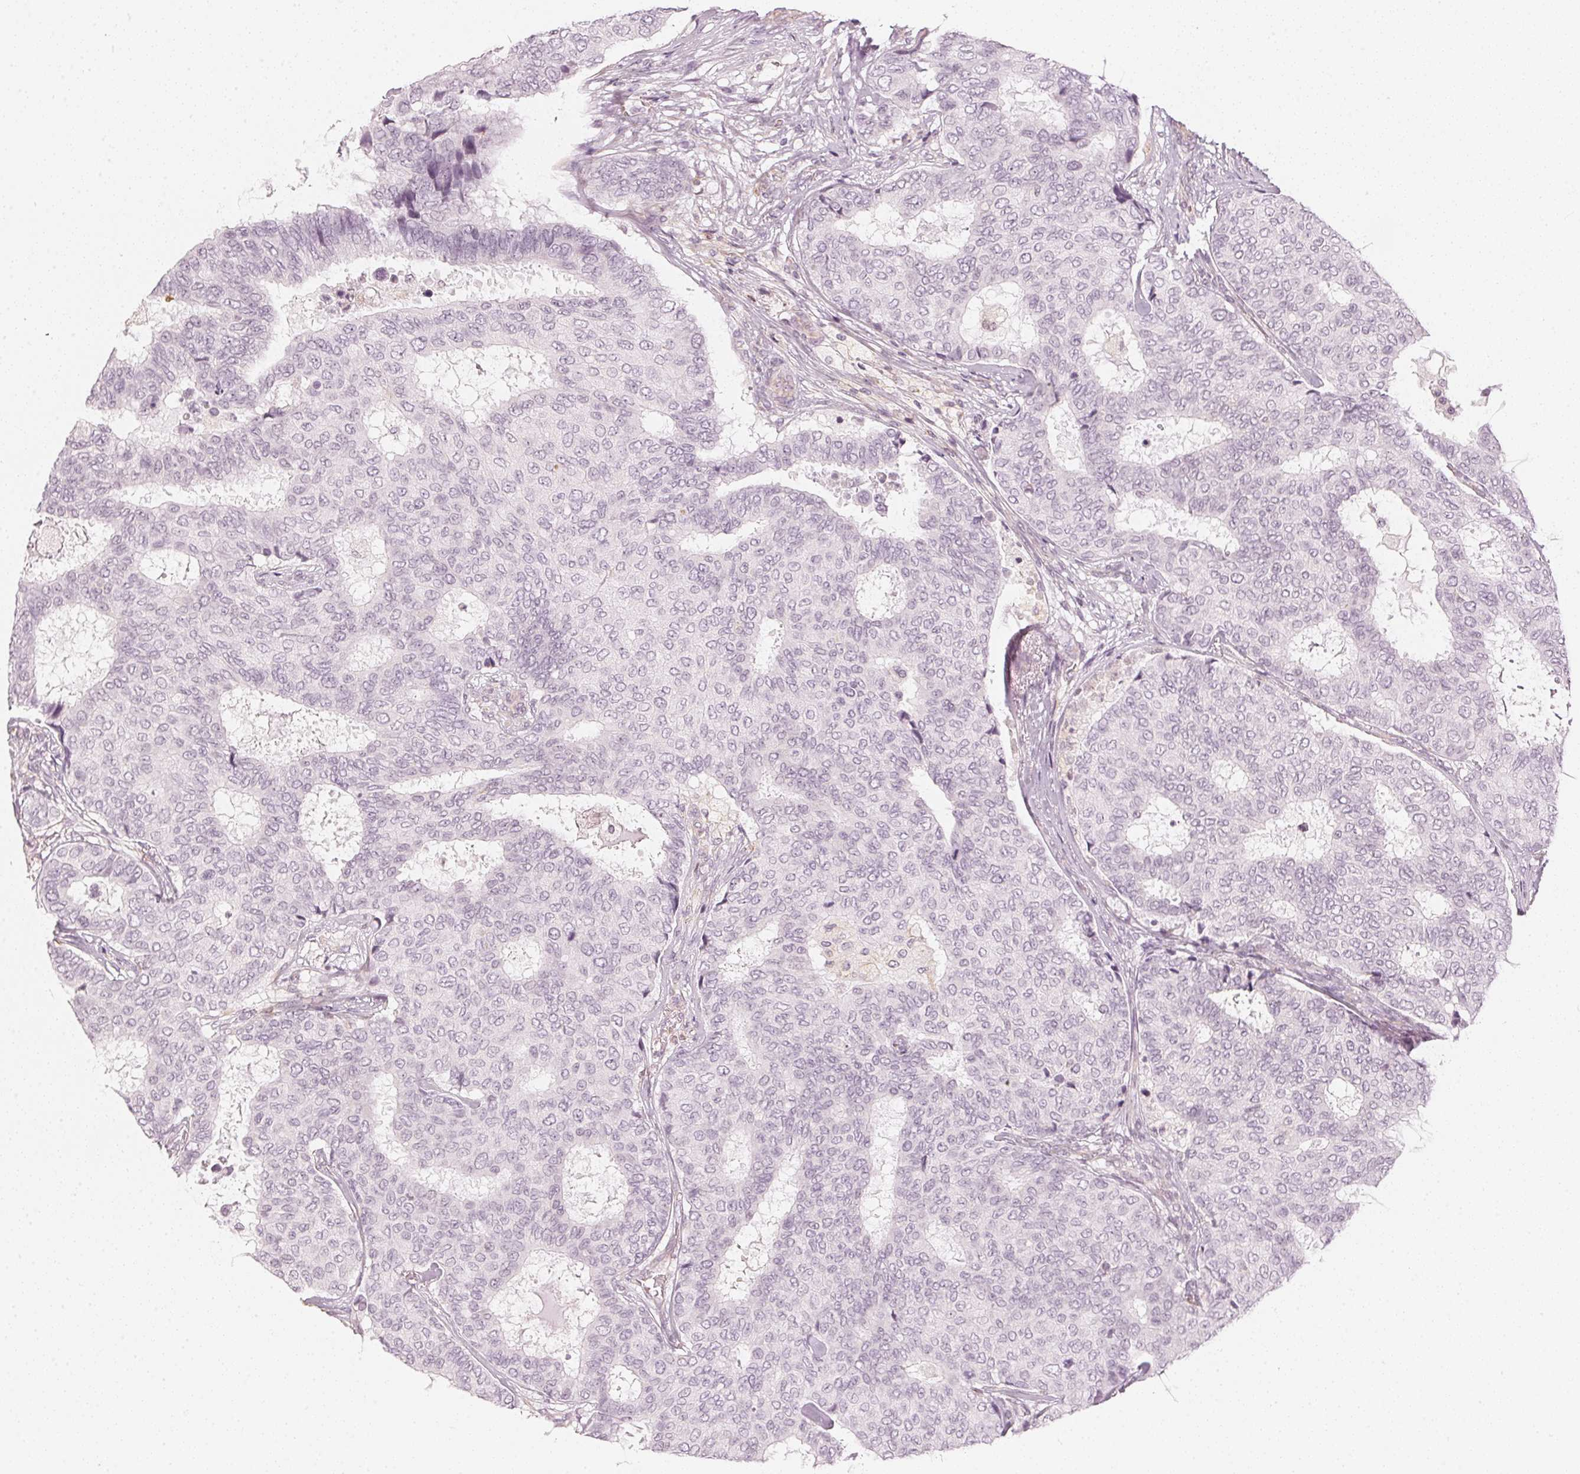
{"staining": {"intensity": "negative", "quantity": "none", "location": "none"}, "tissue": "breast cancer", "cell_type": "Tumor cells", "image_type": "cancer", "snomed": [{"axis": "morphology", "description": "Duct carcinoma"}, {"axis": "topography", "description": "Breast"}], "caption": "There is no significant staining in tumor cells of breast cancer.", "gene": "APLP1", "patient": {"sex": "female", "age": 75}}